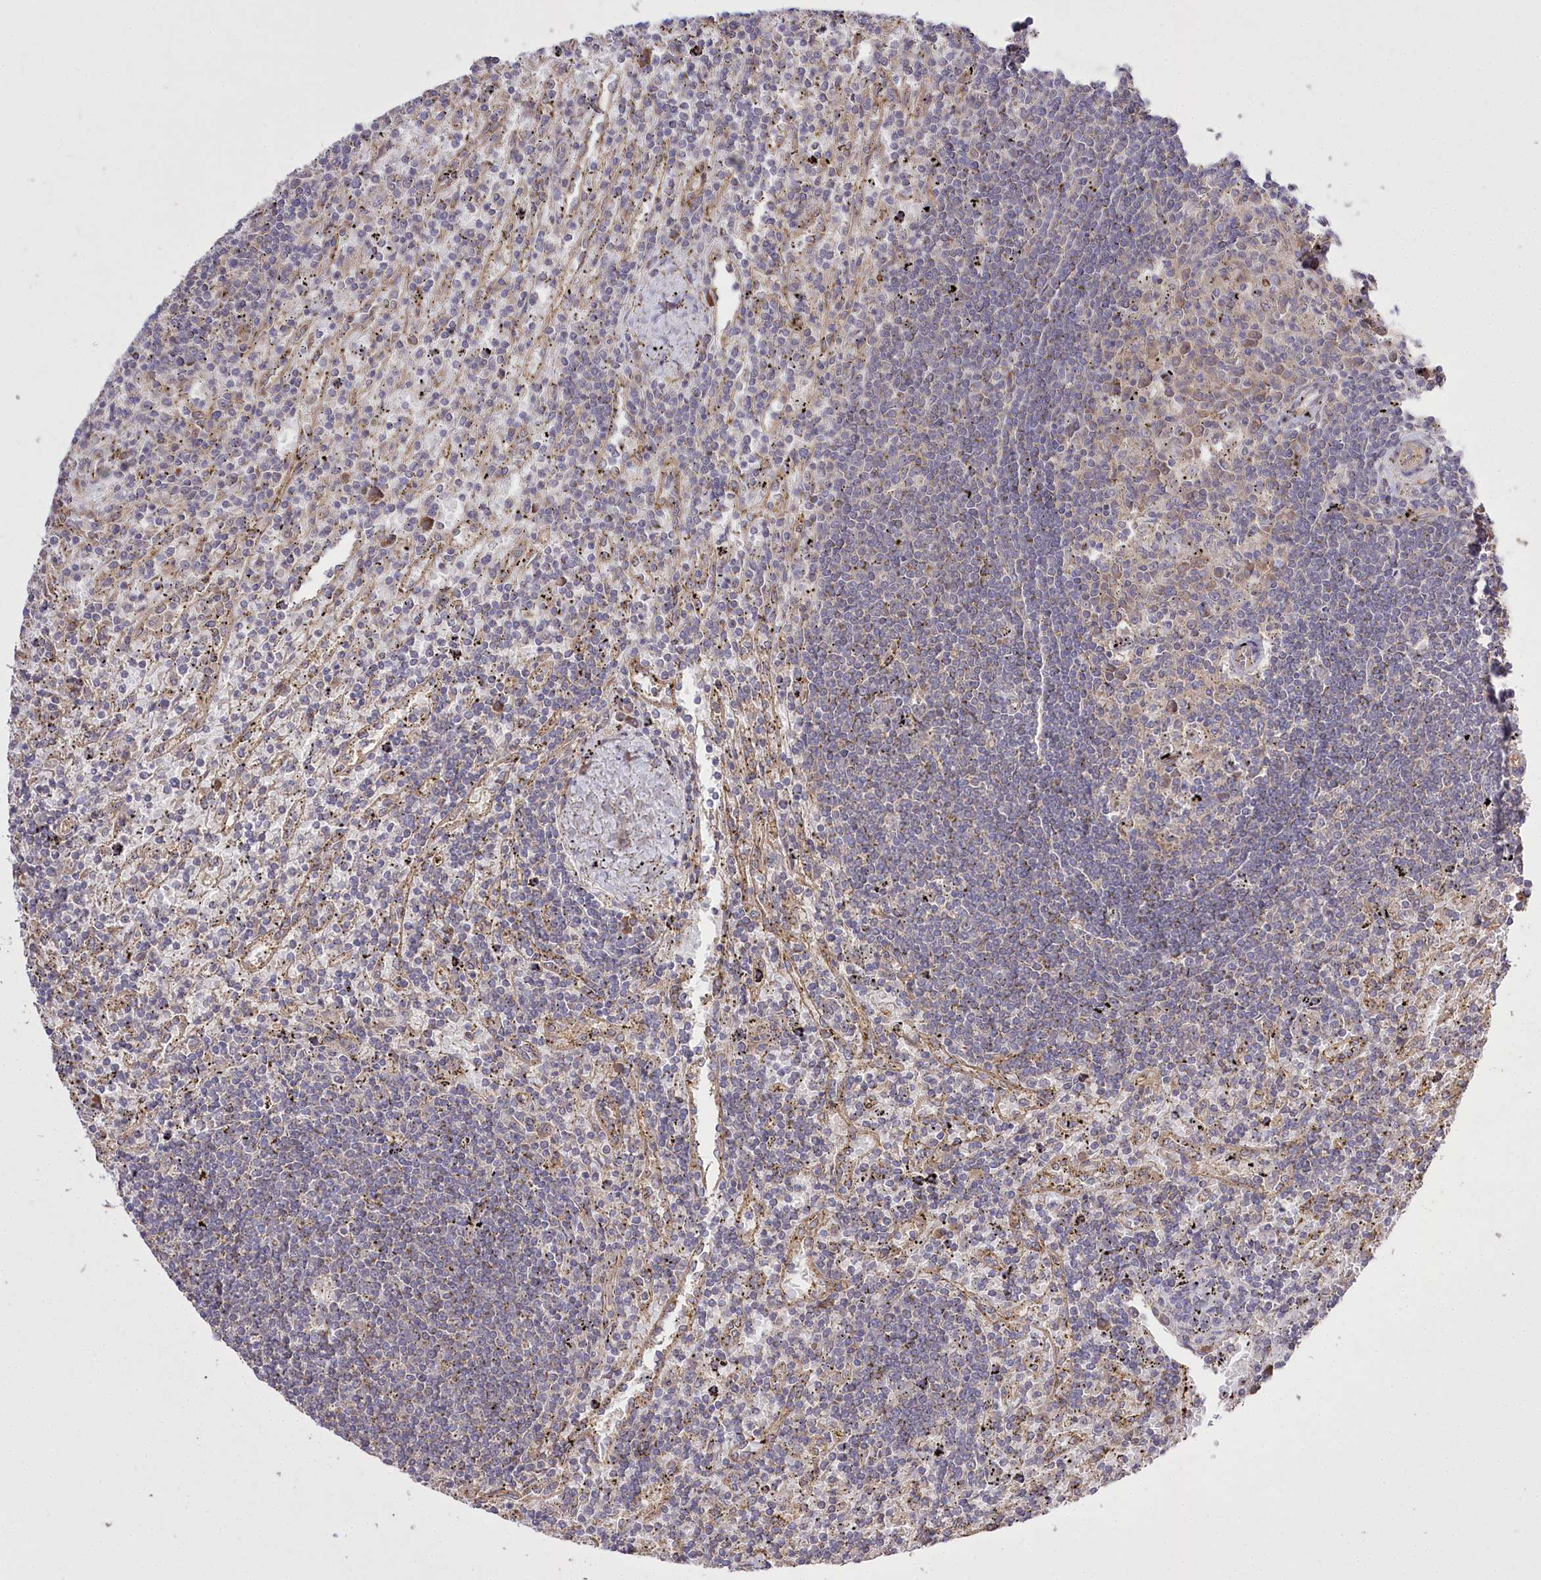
{"staining": {"intensity": "negative", "quantity": "none", "location": "none"}, "tissue": "lymphoma", "cell_type": "Tumor cells", "image_type": "cancer", "snomed": [{"axis": "morphology", "description": "Malignant lymphoma, non-Hodgkin's type, Low grade"}, {"axis": "topography", "description": "Spleen"}], "caption": "Immunohistochemistry of human malignant lymphoma, non-Hodgkin's type (low-grade) displays no staining in tumor cells.", "gene": "PRSS53", "patient": {"sex": "male", "age": 76}}